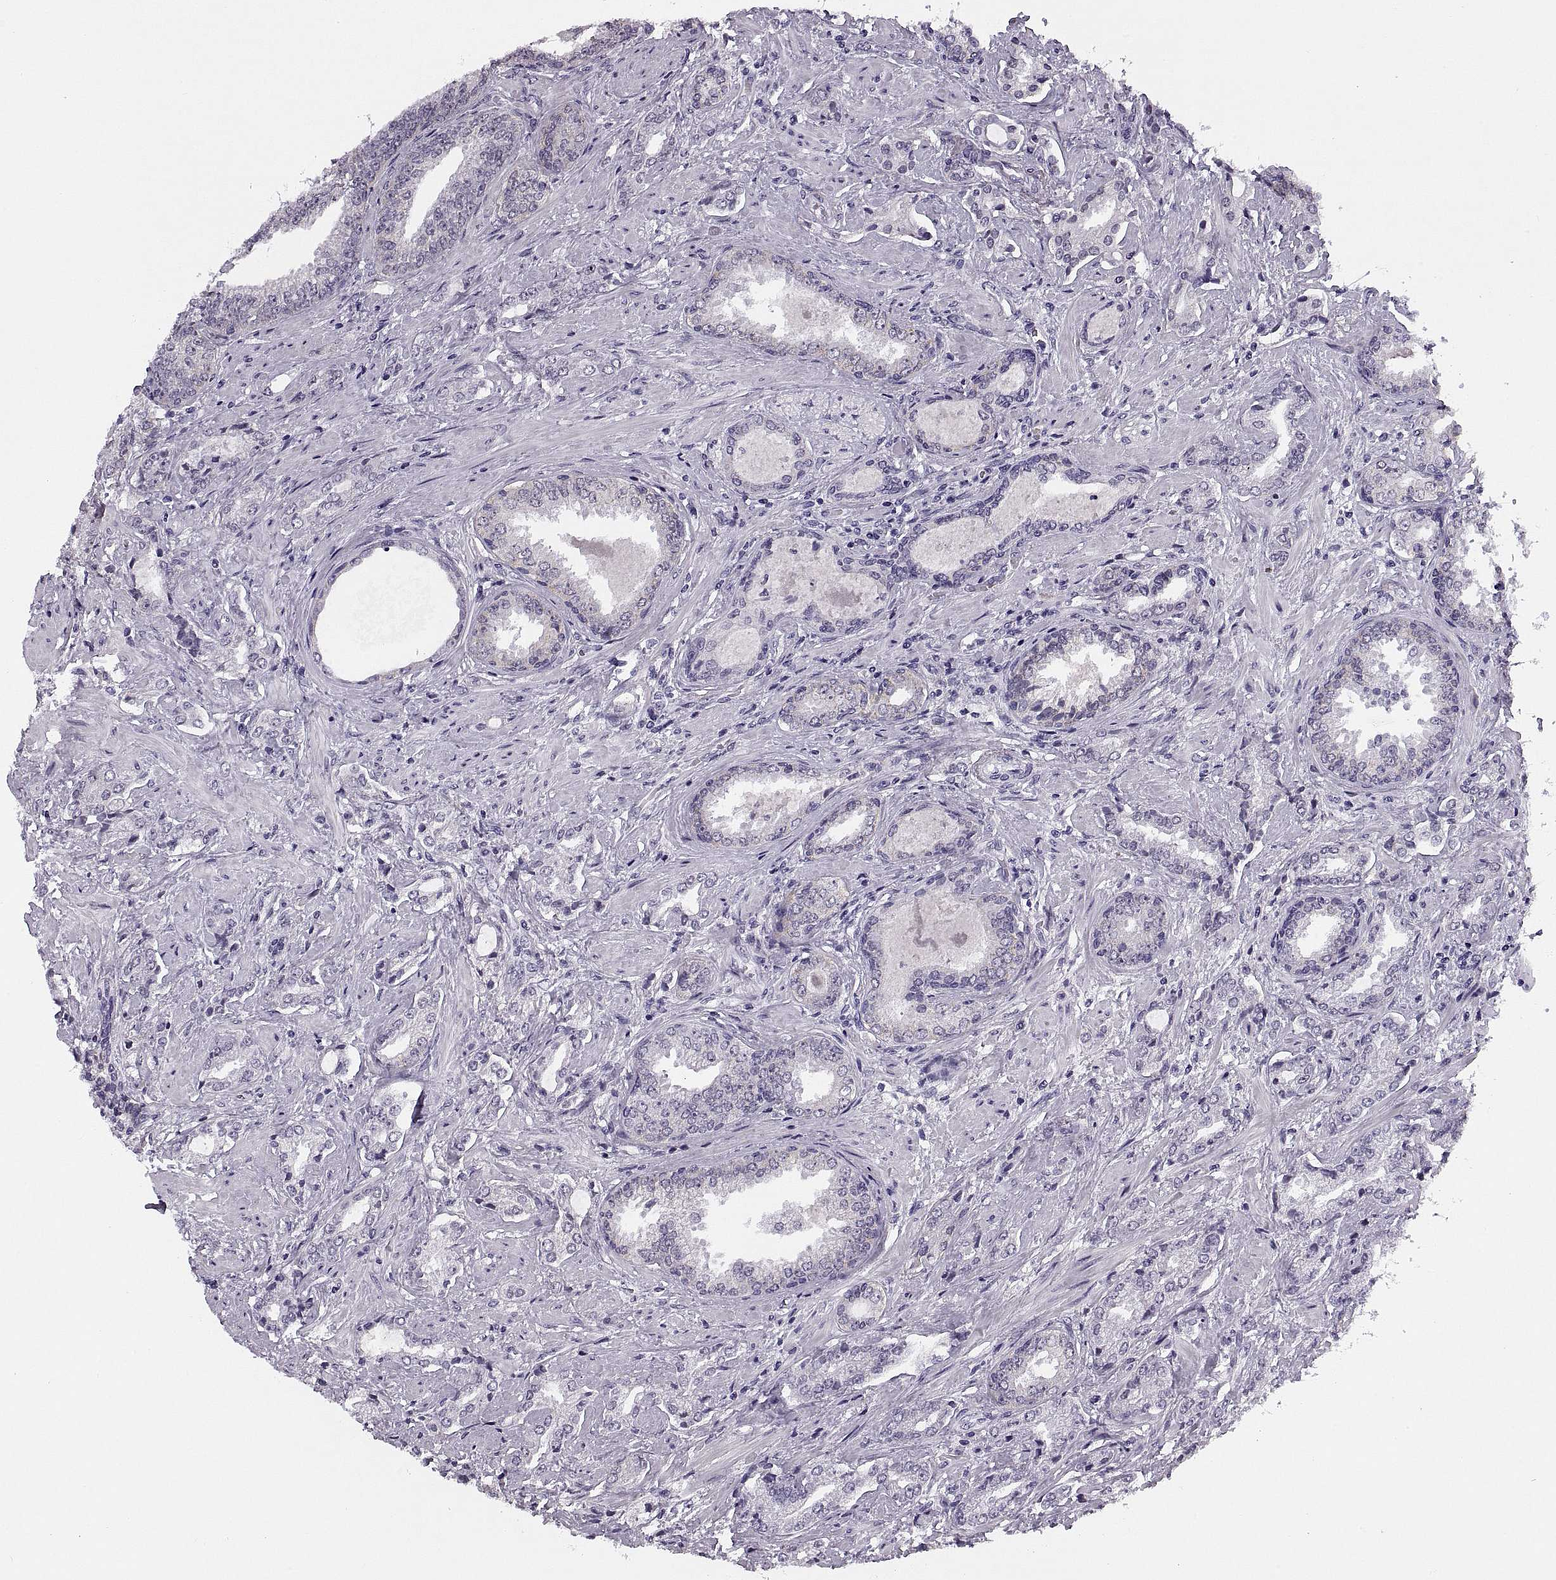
{"staining": {"intensity": "negative", "quantity": "none", "location": "none"}, "tissue": "prostate cancer", "cell_type": "Tumor cells", "image_type": "cancer", "snomed": [{"axis": "morphology", "description": "Adenocarcinoma, Low grade"}, {"axis": "topography", "description": "Prostate"}], "caption": "IHC image of neoplastic tissue: human prostate low-grade adenocarcinoma stained with DAB (3,3'-diaminobenzidine) shows no significant protein expression in tumor cells.", "gene": "TBC1D3G", "patient": {"sex": "male", "age": 61}}